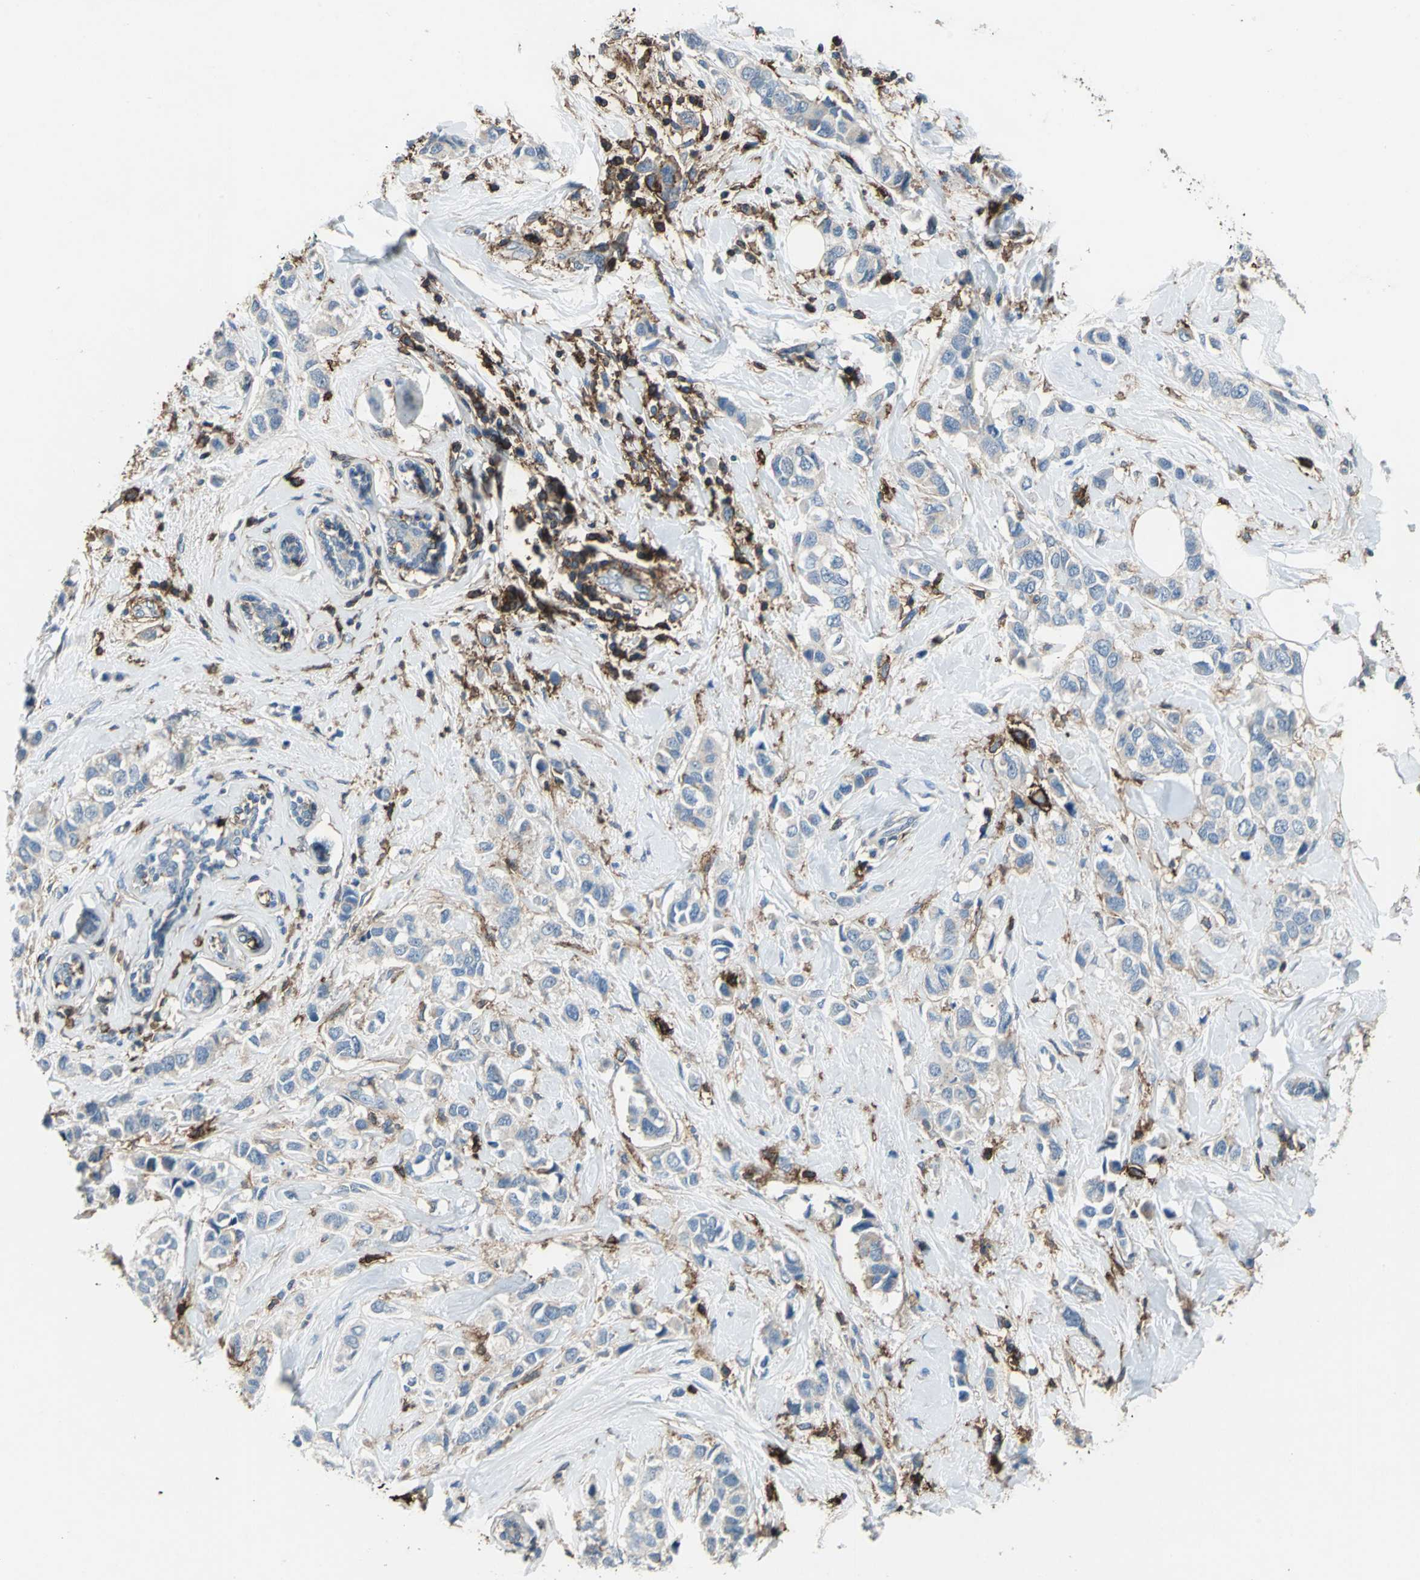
{"staining": {"intensity": "weak", "quantity": "25%-75%", "location": "cytoplasmic/membranous"}, "tissue": "breast cancer", "cell_type": "Tumor cells", "image_type": "cancer", "snomed": [{"axis": "morphology", "description": "Duct carcinoma"}, {"axis": "topography", "description": "Breast"}], "caption": "Breast intraductal carcinoma stained with a brown dye reveals weak cytoplasmic/membranous positive positivity in about 25%-75% of tumor cells.", "gene": "CD44", "patient": {"sex": "female", "age": 50}}